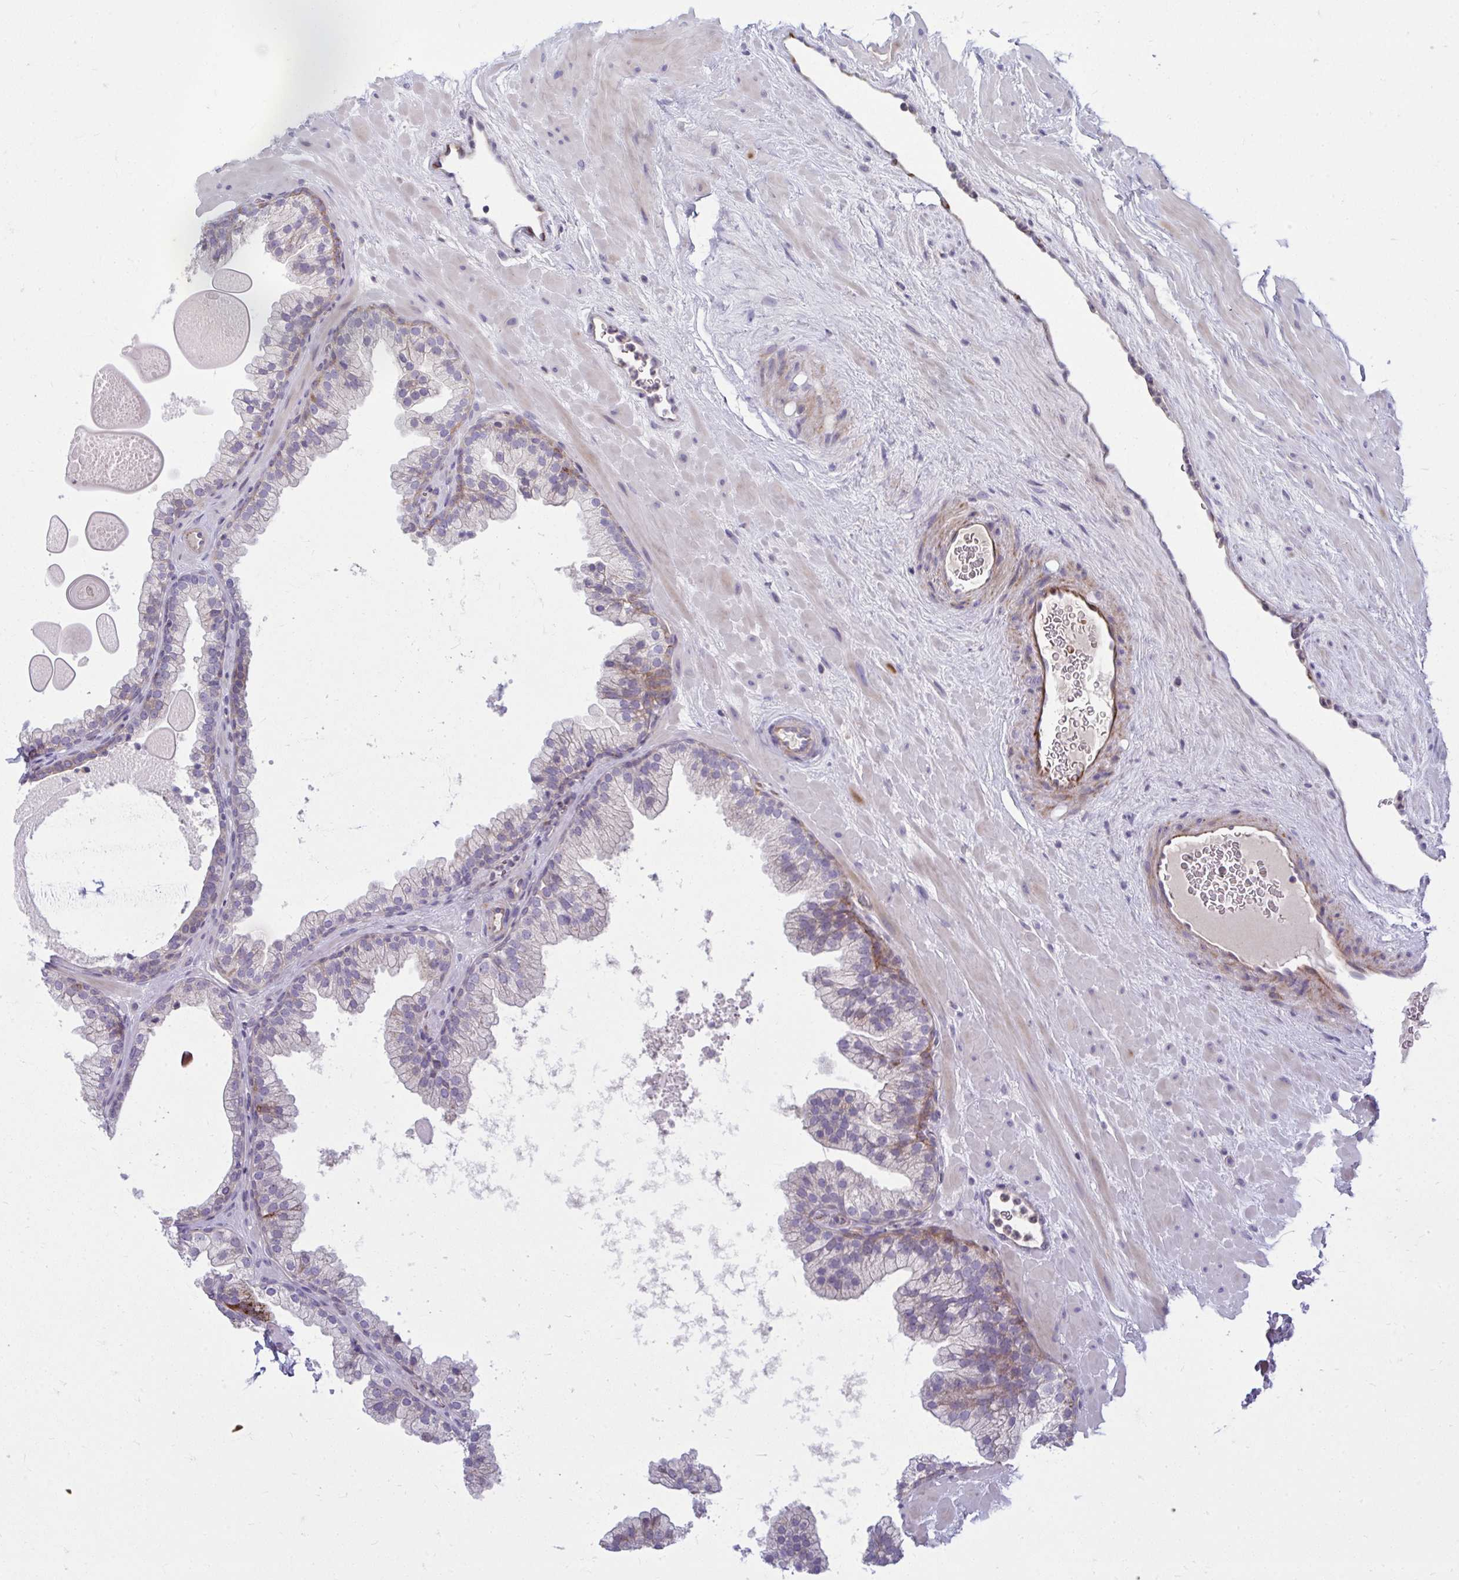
{"staining": {"intensity": "moderate", "quantity": "25%-75%", "location": "cytoplasmic/membranous"}, "tissue": "prostate", "cell_type": "Glandular cells", "image_type": "normal", "snomed": [{"axis": "morphology", "description": "Normal tissue, NOS"}, {"axis": "topography", "description": "Prostate"}, {"axis": "topography", "description": "Peripheral nerve tissue"}], "caption": "Moderate cytoplasmic/membranous positivity for a protein is present in approximately 25%-75% of glandular cells of benign prostate using immunohistochemistry (IHC).", "gene": "SLC14A1", "patient": {"sex": "male", "age": 61}}